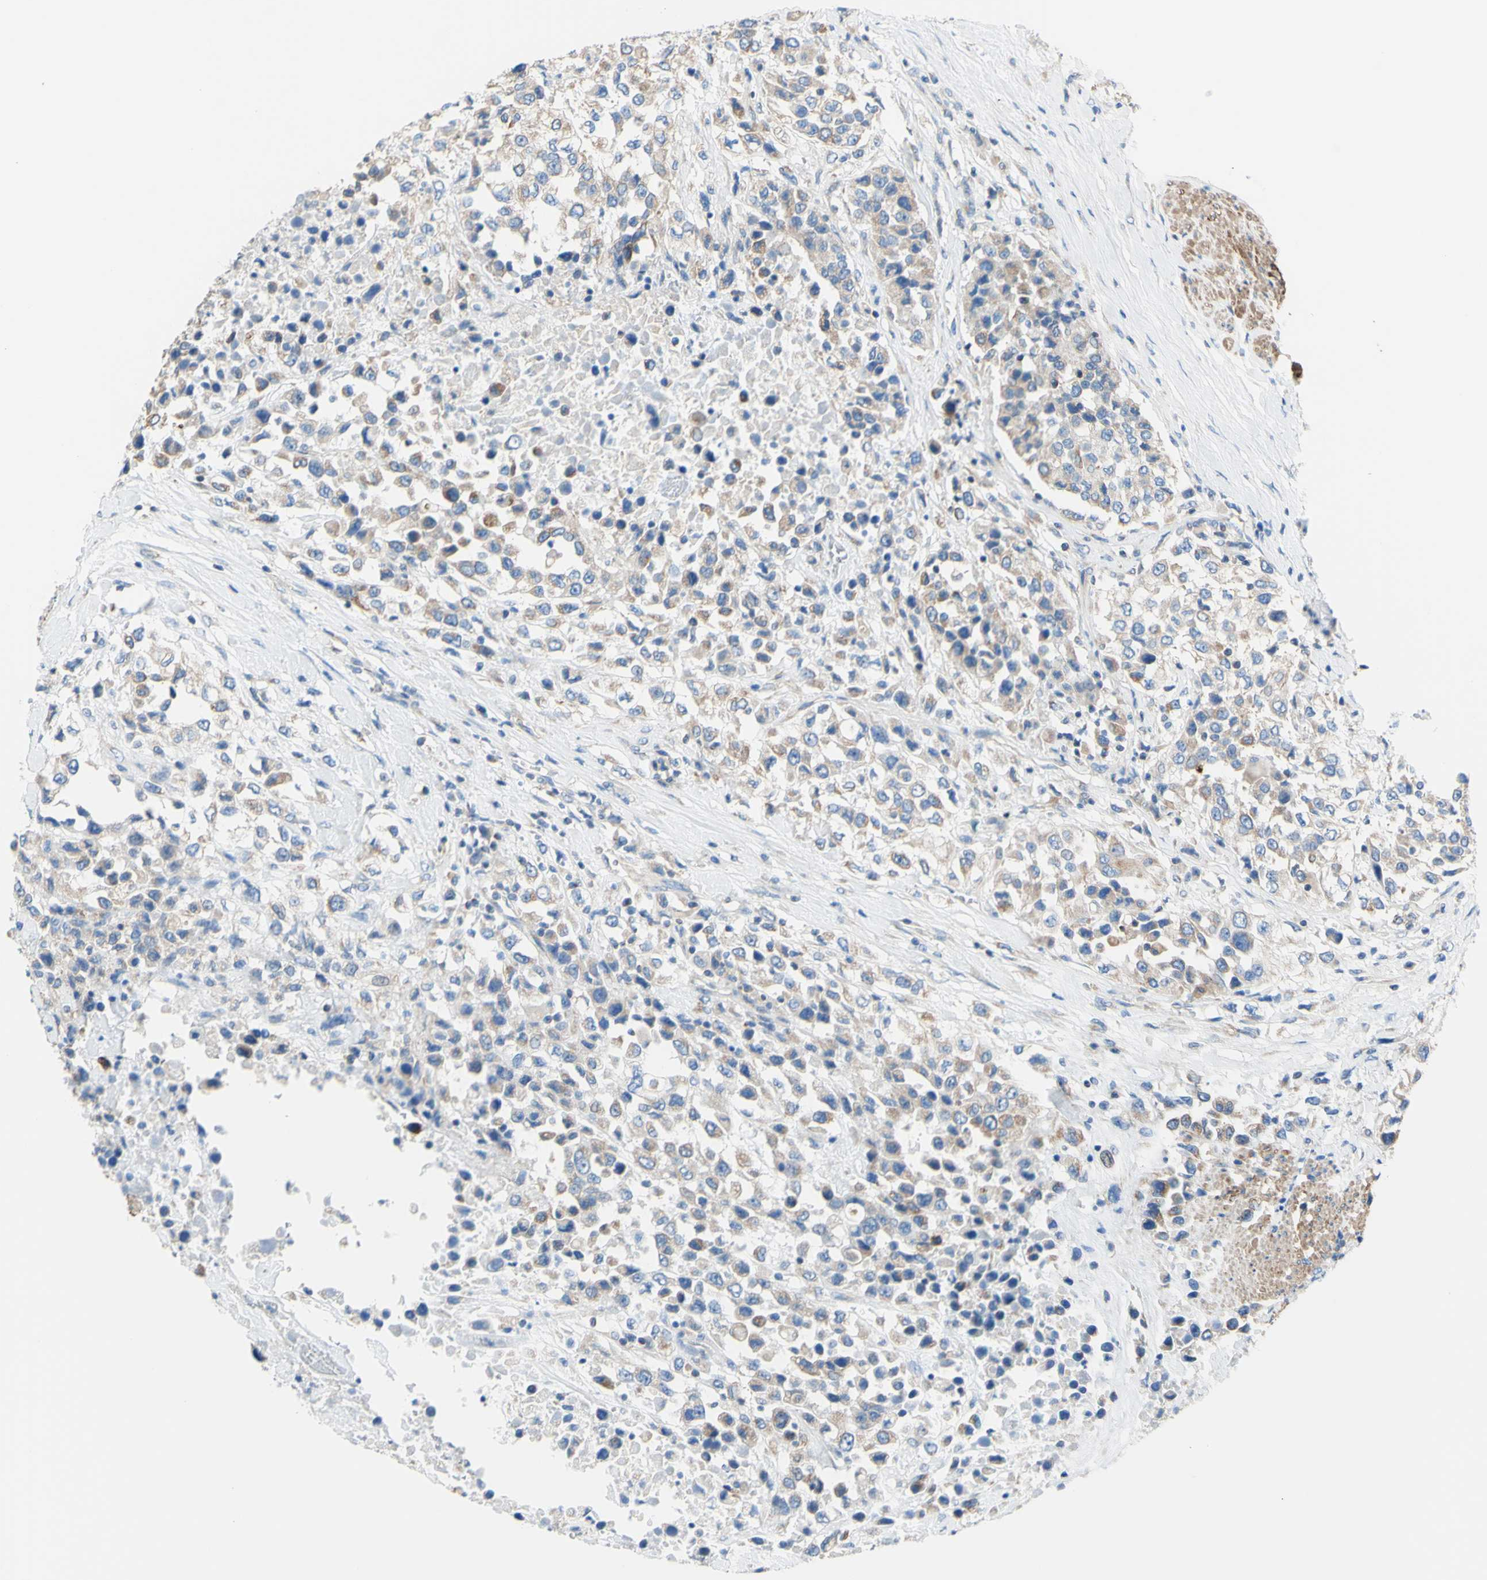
{"staining": {"intensity": "weak", "quantity": "25%-75%", "location": "cytoplasmic/membranous"}, "tissue": "urothelial cancer", "cell_type": "Tumor cells", "image_type": "cancer", "snomed": [{"axis": "morphology", "description": "Urothelial carcinoma, High grade"}, {"axis": "topography", "description": "Urinary bladder"}], "caption": "High-grade urothelial carcinoma stained for a protein reveals weak cytoplasmic/membranous positivity in tumor cells. Ihc stains the protein of interest in brown and the nuclei are stained blue.", "gene": "RETREG2", "patient": {"sex": "female", "age": 80}}